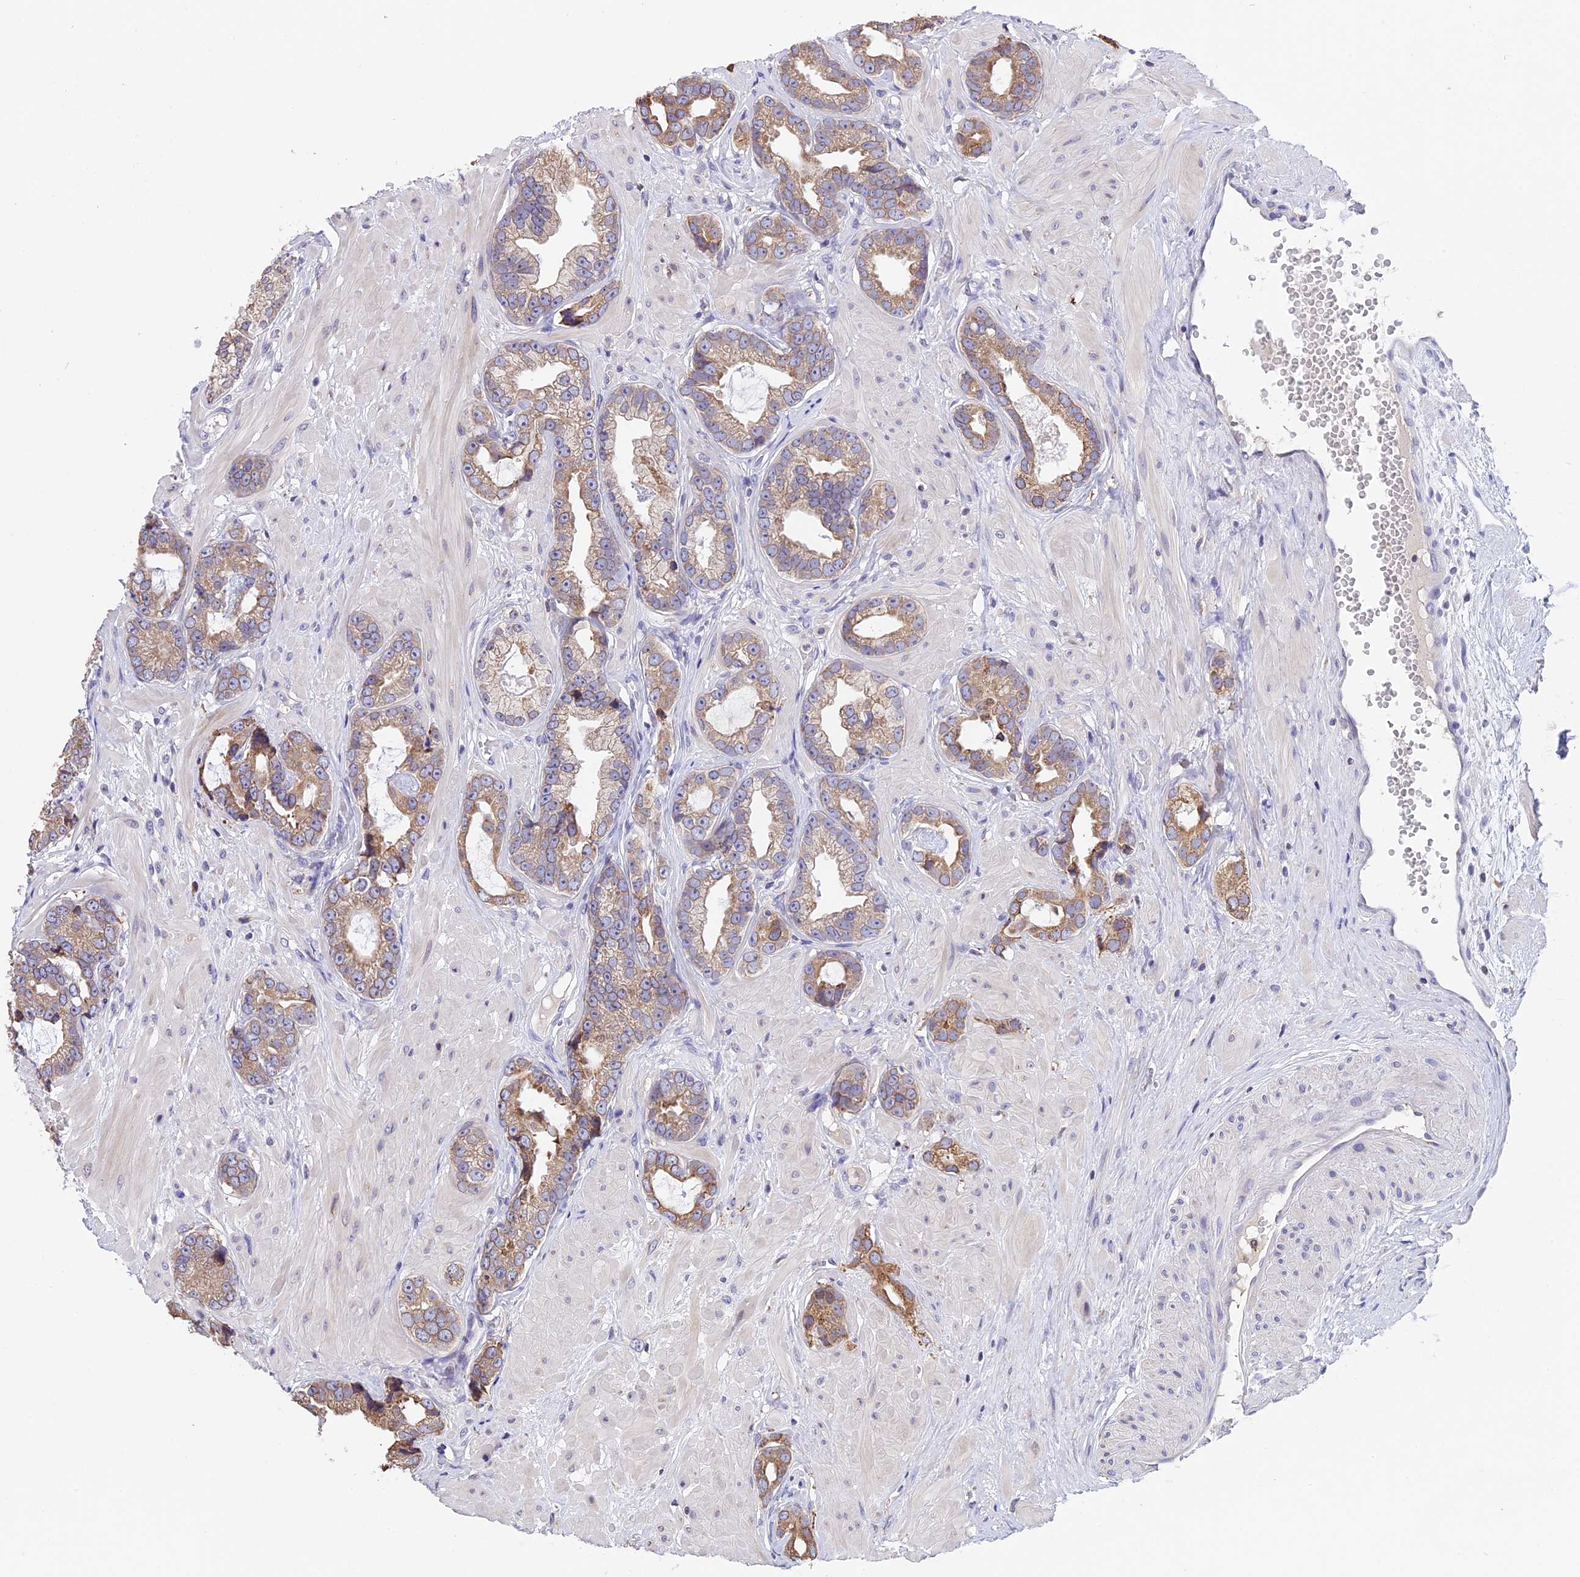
{"staining": {"intensity": "weak", "quantity": ">75%", "location": "cytoplasmic/membranous"}, "tissue": "prostate cancer", "cell_type": "Tumor cells", "image_type": "cancer", "snomed": [{"axis": "morphology", "description": "Adenocarcinoma, Low grade"}, {"axis": "topography", "description": "Prostate"}], "caption": "Prostate cancer stained with DAB IHC demonstrates low levels of weak cytoplasmic/membranous expression in approximately >75% of tumor cells.", "gene": "DMRTA2", "patient": {"sex": "male", "age": 64}}